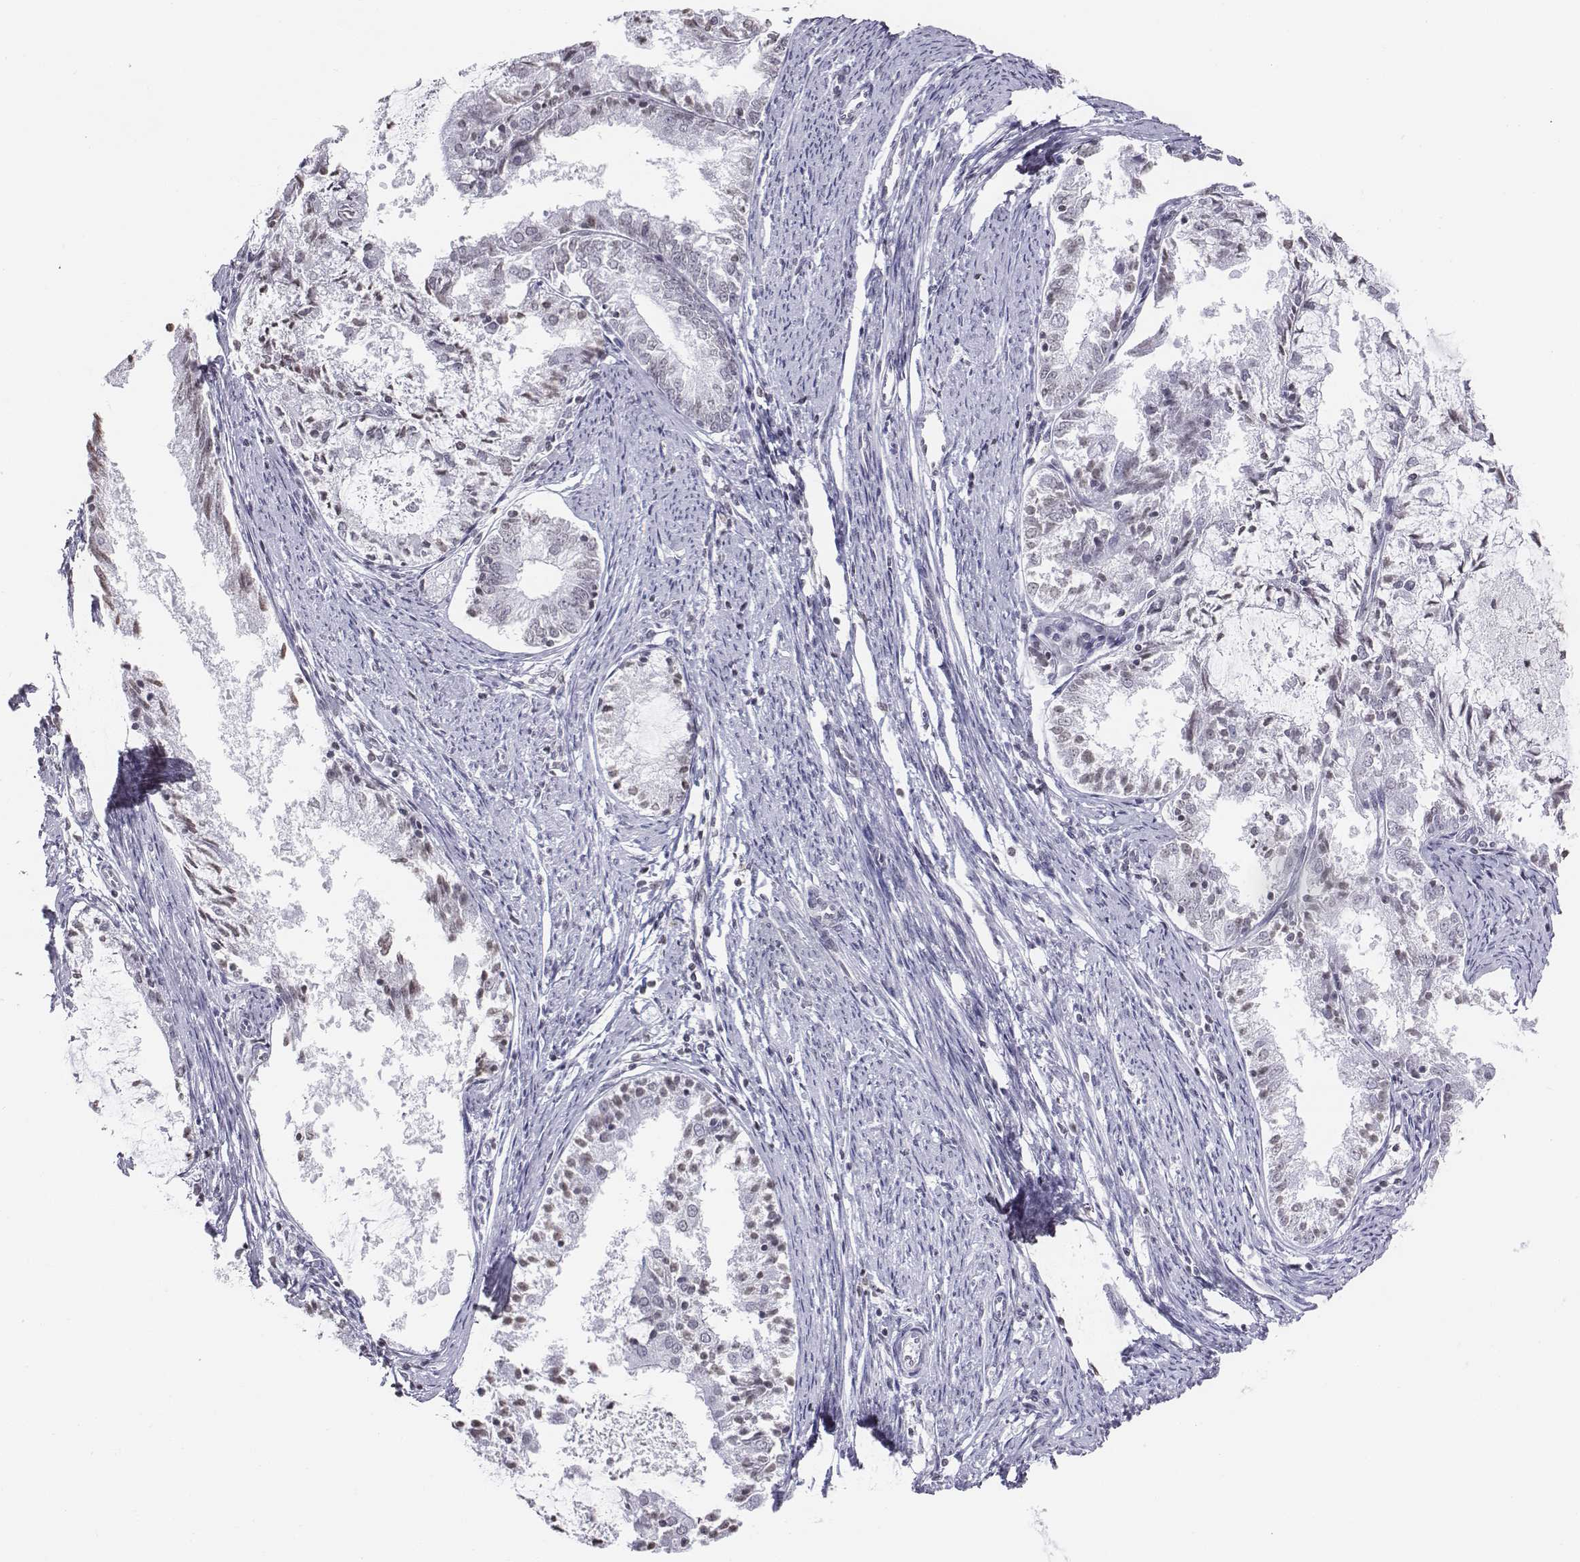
{"staining": {"intensity": "weak", "quantity": "25%-75%", "location": "cytoplasmic/membranous"}, "tissue": "endometrial cancer", "cell_type": "Tumor cells", "image_type": "cancer", "snomed": [{"axis": "morphology", "description": "Adenocarcinoma, NOS"}, {"axis": "topography", "description": "Endometrium"}], "caption": "IHC (DAB (3,3'-diaminobenzidine)) staining of human endometrial cancer displays weak cytoplasmic/membranous protein expression in about 25%-75% of tumor cells. Immunohistochemistry (ihc) stains the protein in brown and the nuclei are stained blue.", "gene": "BARHL1", "patient": {"sex": "female", "age": 57}}